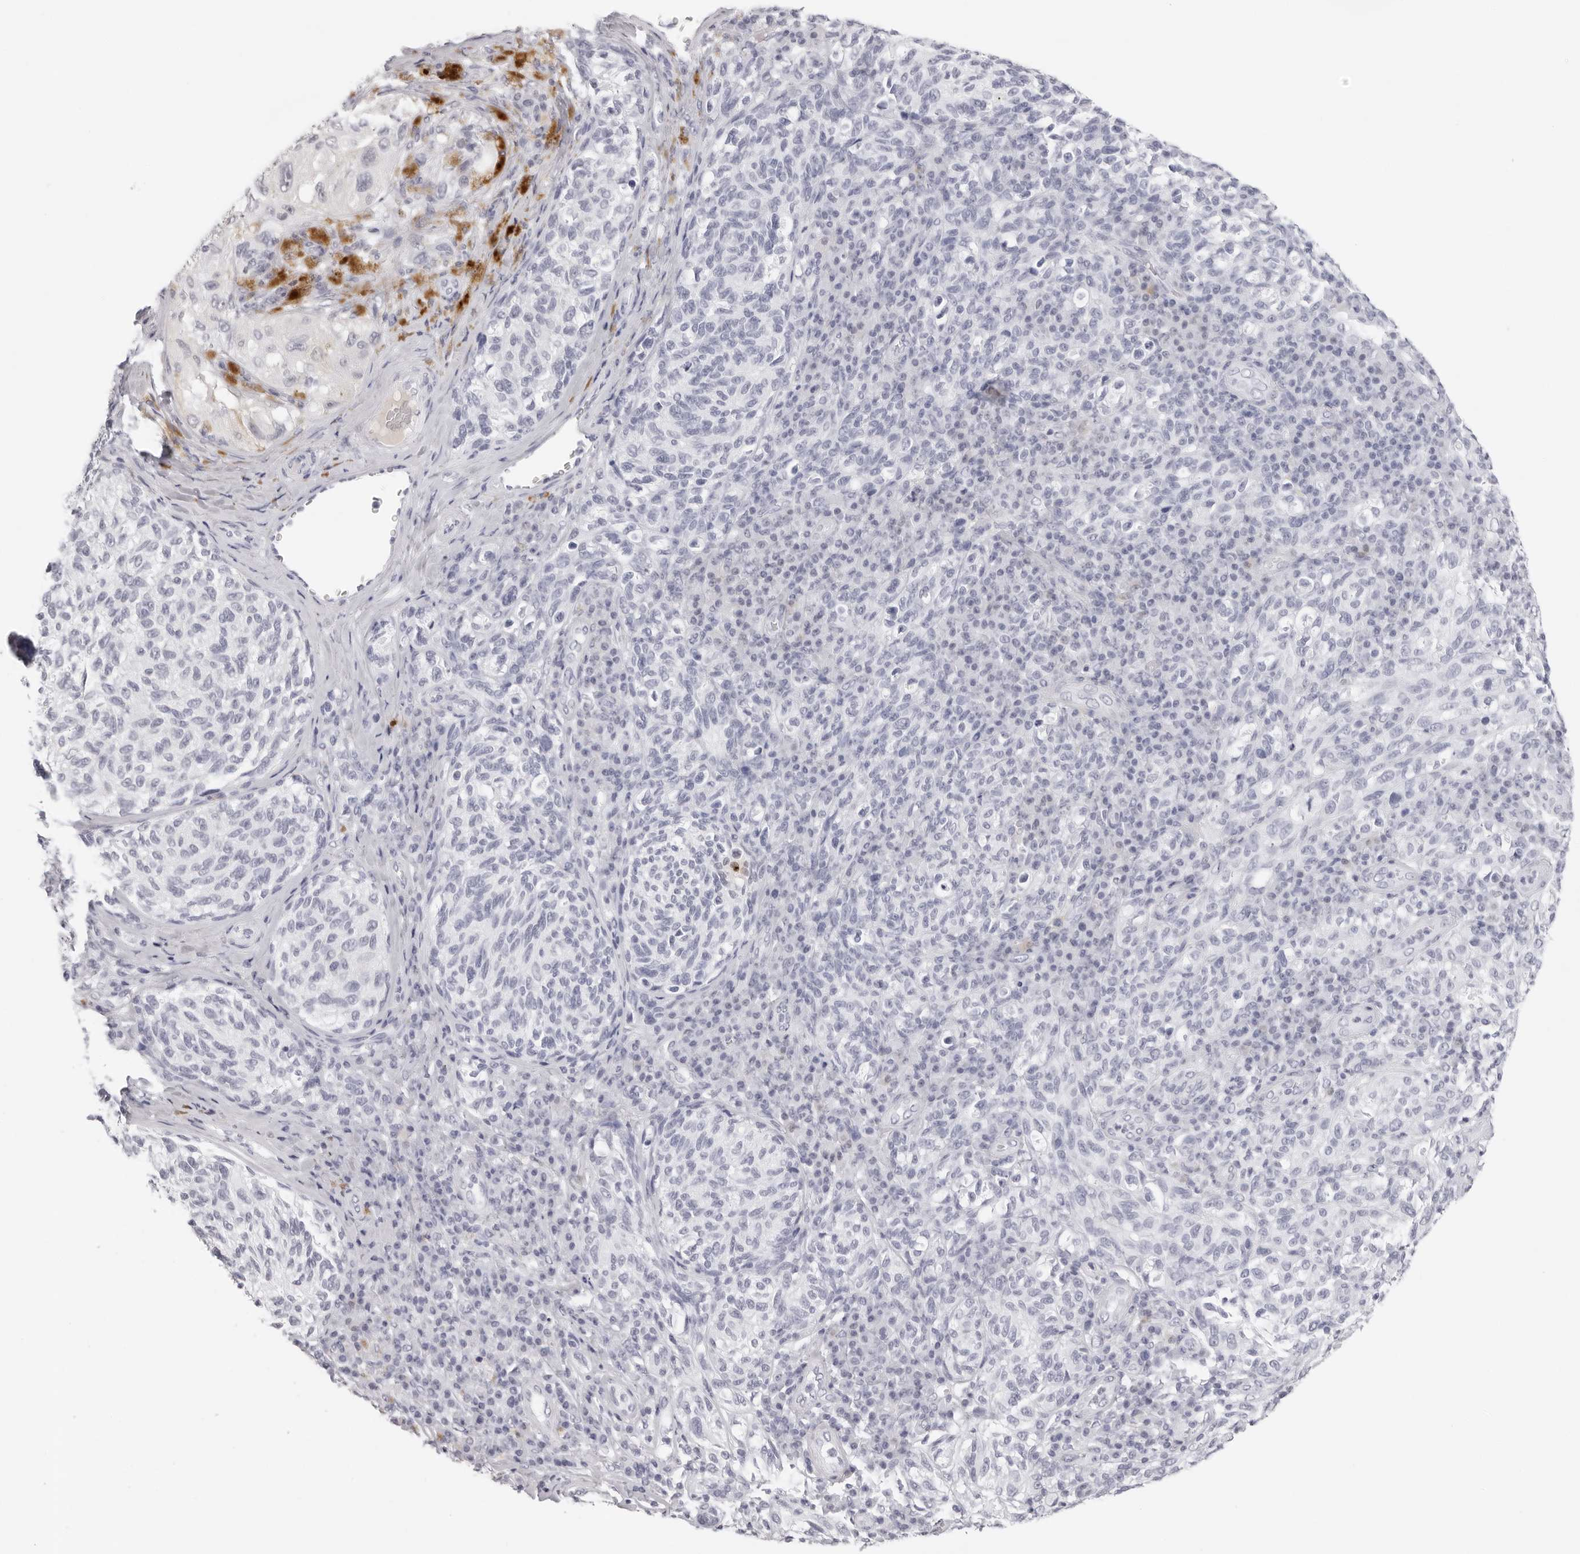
{"staining": {"intensity": "negative", "quantity": "none", "location": "none"}, "tissue": "melanoma", "cell_type": "Tumor cells", "image_type": "cancer", "snomed": [{"axis": "morphology", "description": "Malignant melanoma, NOS"}, {"axis": "topography", "description": "Skin"}], "caption": "The immunohistochemistry (IHC) histopathology image has no significant positivity in tumor cells of melanoma tissue.", "gene": "CST5", "patient": {"sex": "female", "age": 73}}